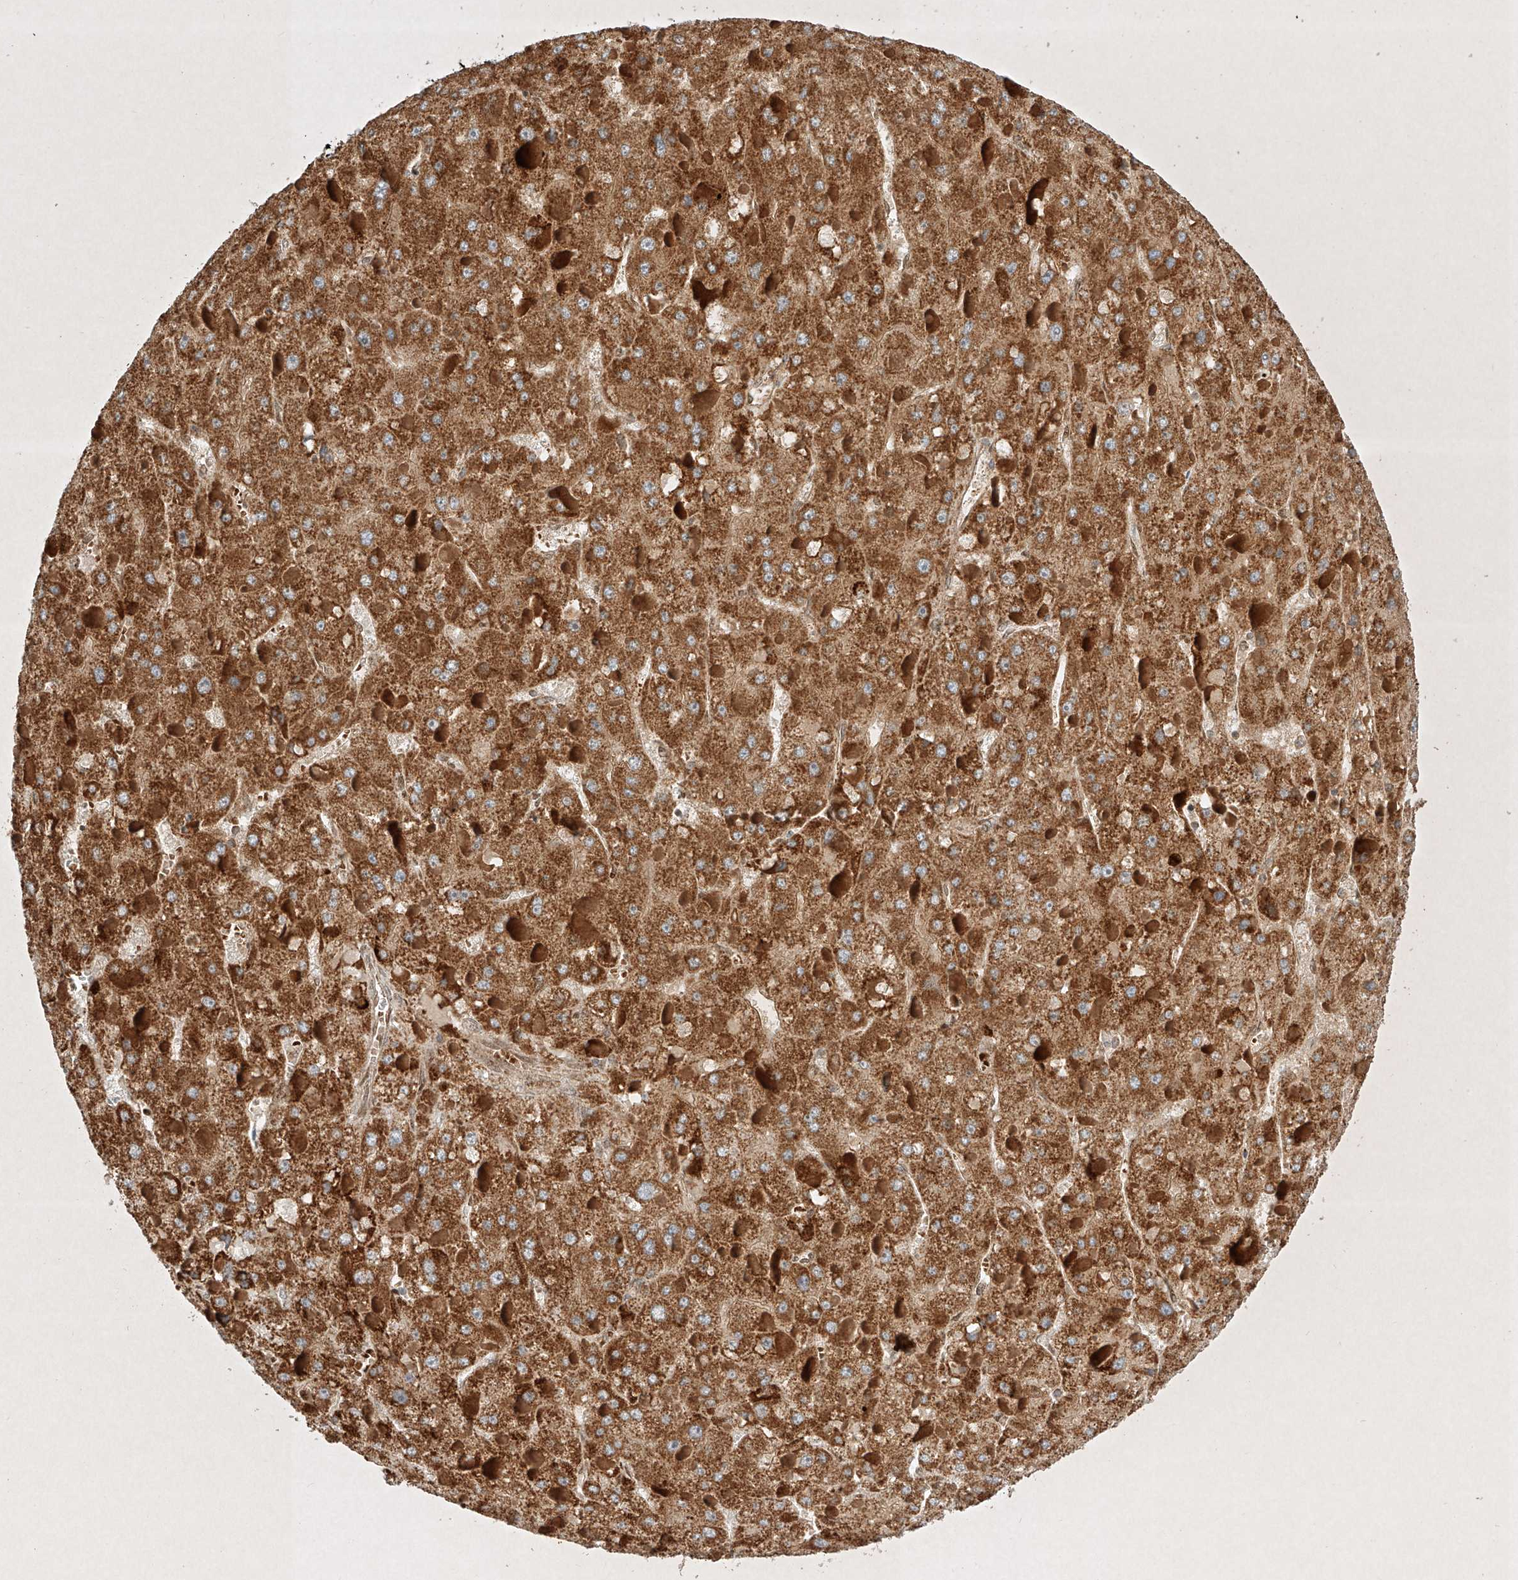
{"staining": {"intensity": "strong", "quantity": ">75%", "location": "cytoplasmic/membranous"}, "tissue": "liver cancer", "cell_type": "Tumor cells", "image_type": "cancer", "snomed": [{"axis": "morphology", "description": "Carcinoma, Hepatocellular, NOS"}, {"axis": "topography", "description": "Liver"}], "caption": "Protein expression analysis of human liver cancer reveals strong cytoplasmic/membranous positivity in approximately >75% of tumor cells.", "gene": "EPG5", "patient": {"sex": "female", "age": 73}}